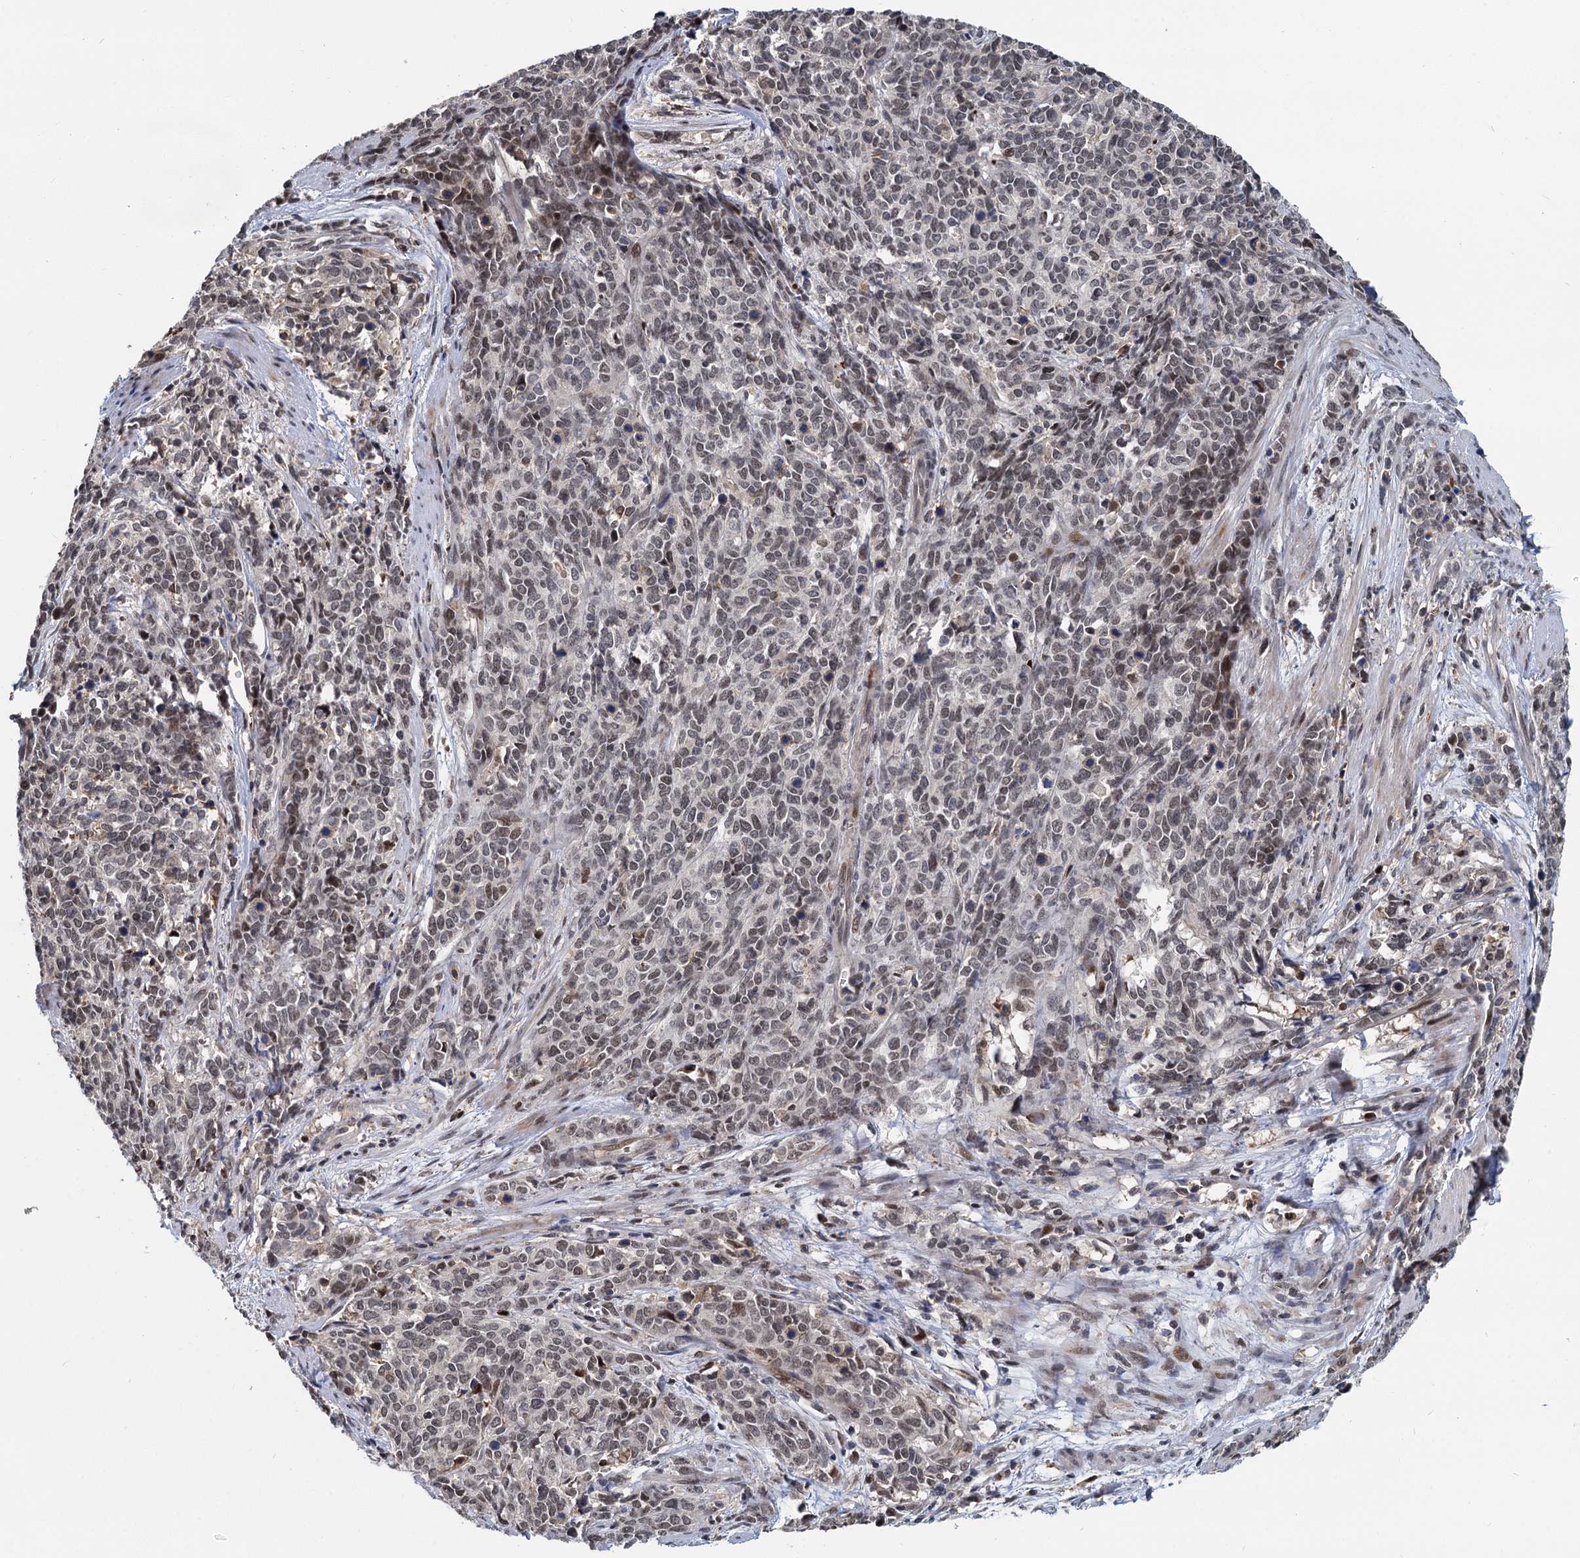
{"staining": {"intensity": "weak", "quantity": "25%-75%", "location": "nuclear"}, "tissue": "cervical cancer", "cell_type": "Tumor cells", "image_type": "cancer", "snomed": [{"axis": "morphology", "description": "Squamous cell carcinoma, NOS"}, {"axis": "topography", "description": "Cervix"}], "caption": "Immunohistochemistry histopathology image of cervical squamous cell carcinoma stained for a protein (brown), which exhibits low levels of weak nuclear staining in approximately 25%-75% of tumor cells.", "gene": "FANCI", "patient": {"sex": "female", "age": 60}}